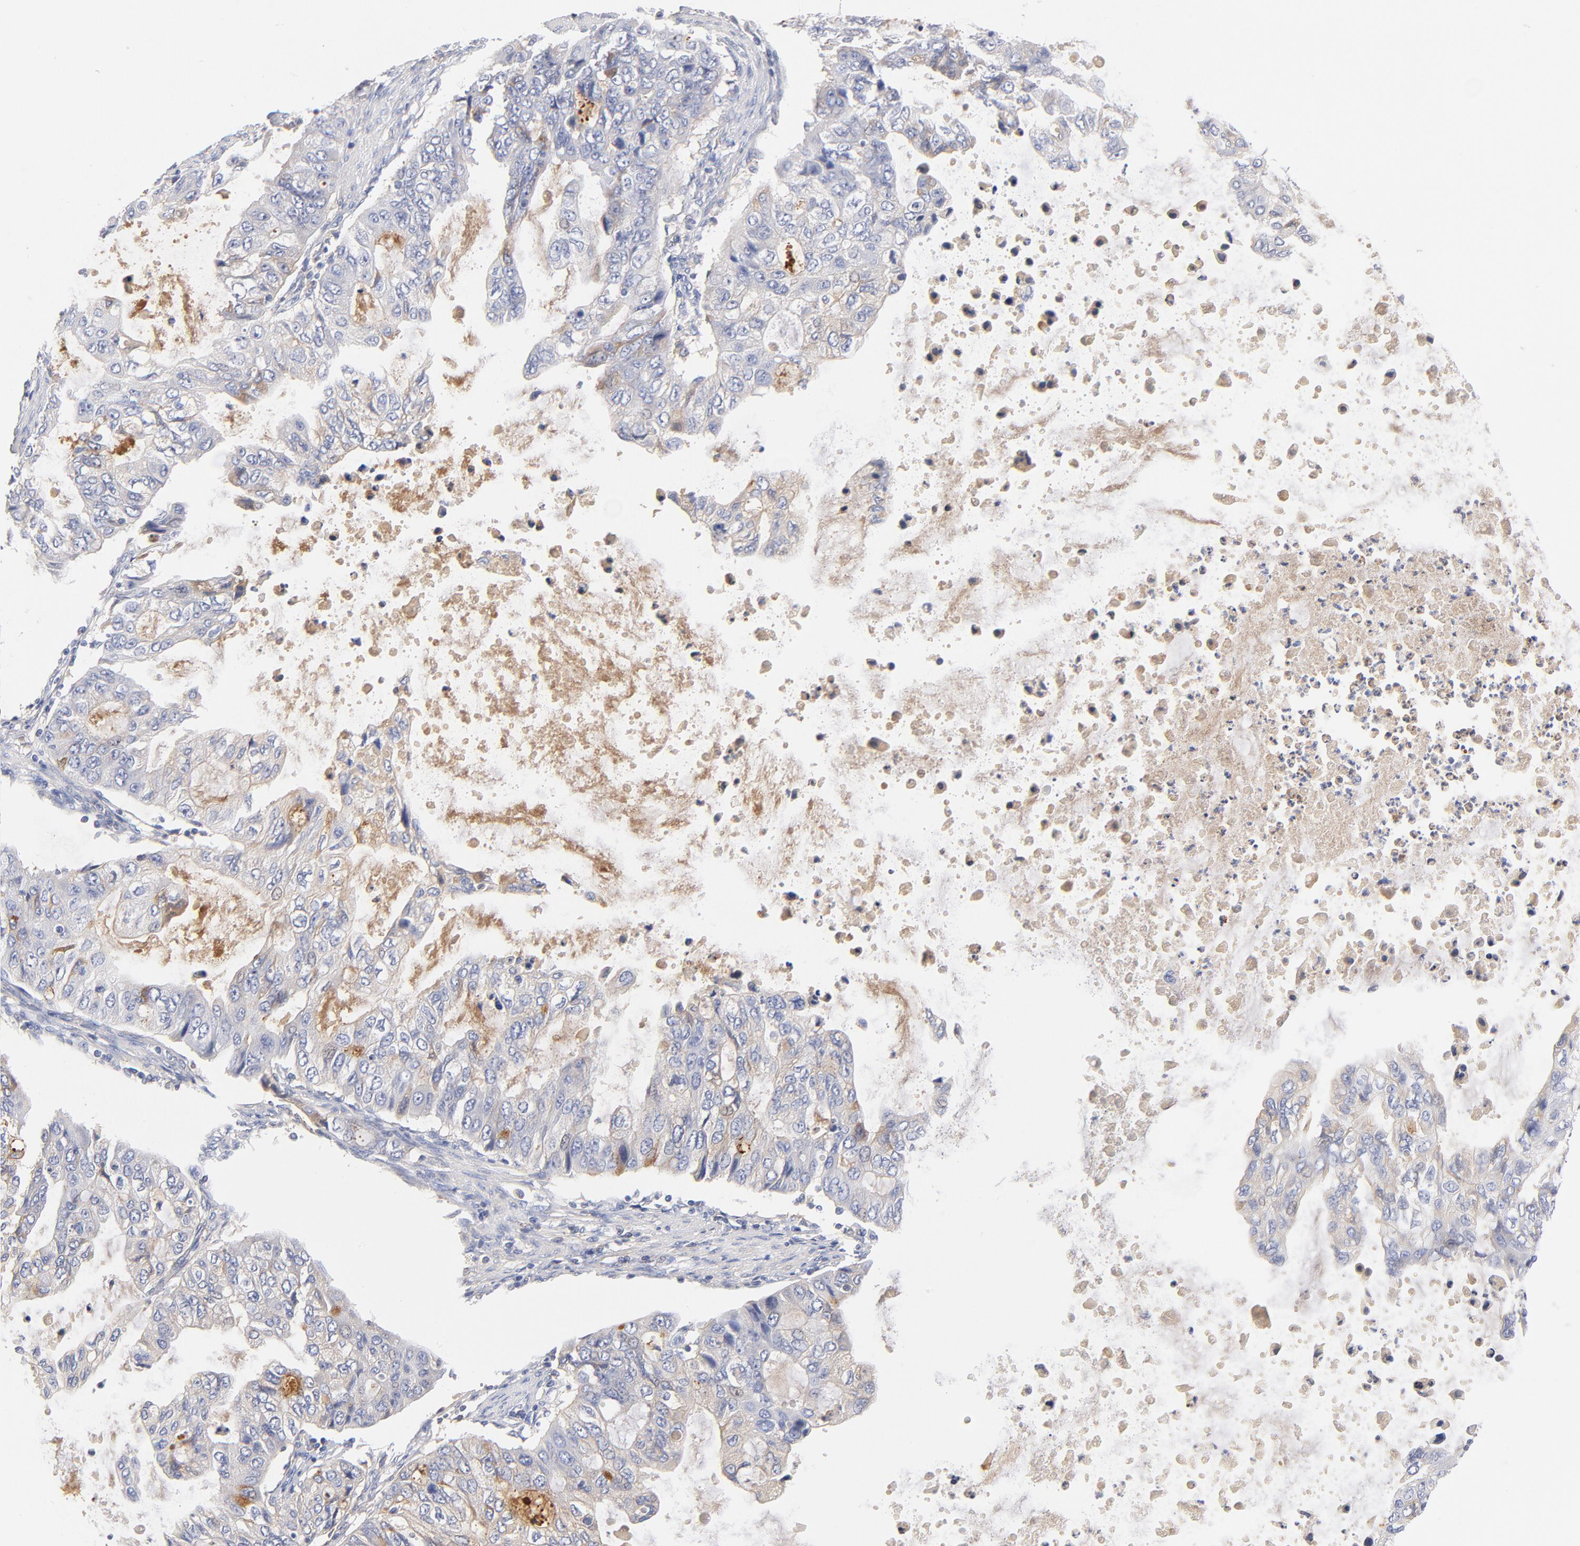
{"staining": {"intensity": "negative", "quantity": "none", "location": "none"}, "tissue": "stomach cancer", "cell_type": "Tumor cells", "image_type": "cancer", "snomed": [{"axis": "morphology", "description": "Adenocarcinoma, NOS"}, {"axis": "topography", "description": "Stomach, upper"}], "caption": "Stomach adenocarcinoma stained for a protein using IHC reveals no expression tumor cells.", "gene": "C3", "patient": {"sex": "female", "age": 52}}